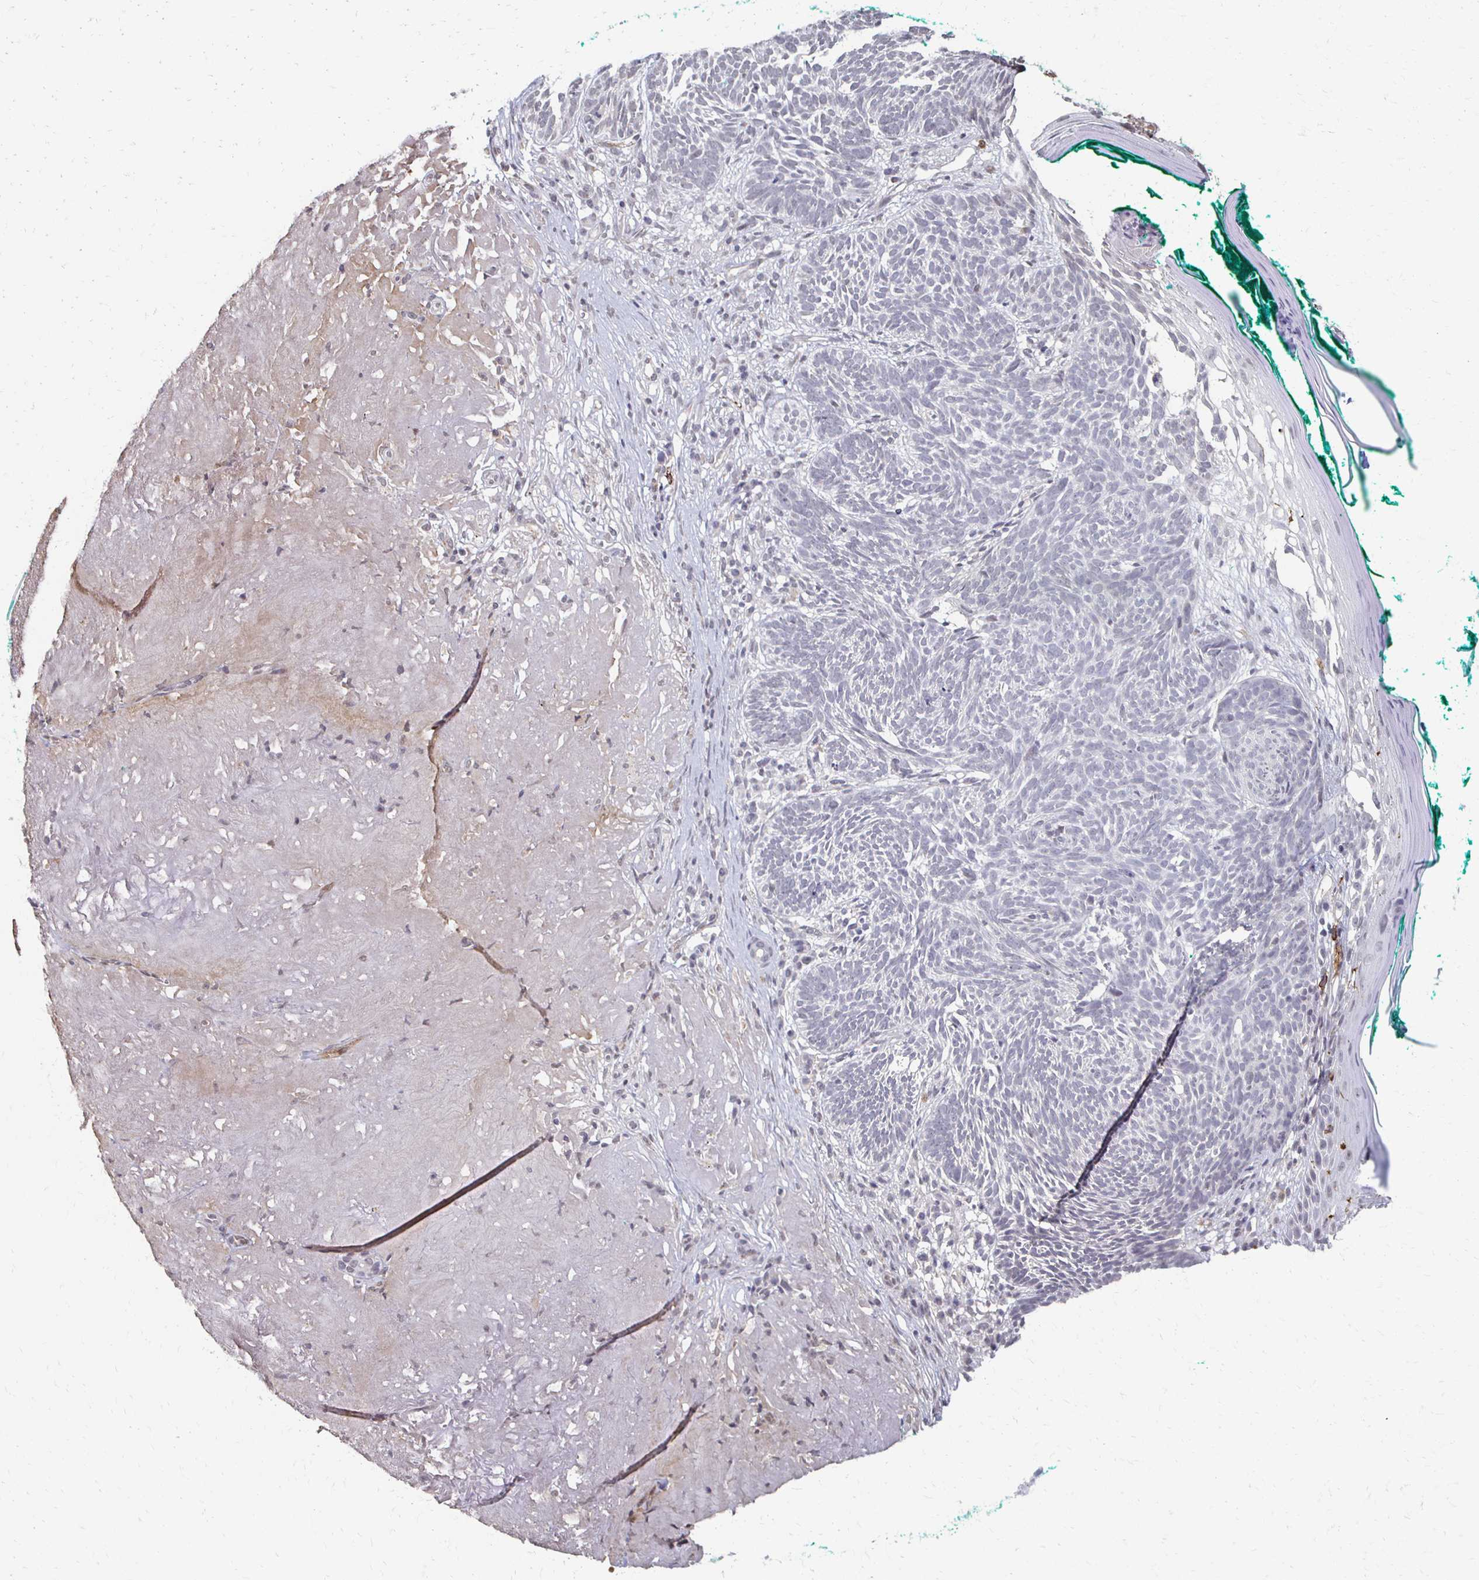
{"staining": {"intensity": "negative", "quantity": "none", "location": "none"}, "tissue": "skin cancer", "cell_type": "Tumor cells", "image_type": "cancer", "snomed": [{"axis": "morphology", "description": "Basal cell carcinoma"}, {"axis": "topography", "description": "Skin"}, {"axis": "topography", "description": "Skin of face"}], "caption": "A micrograph of human skin basal cell carcinoma is negative for staining in tumor cells.", "gene": "DAB1", "patient": {"sex": "female", "age": 80}}